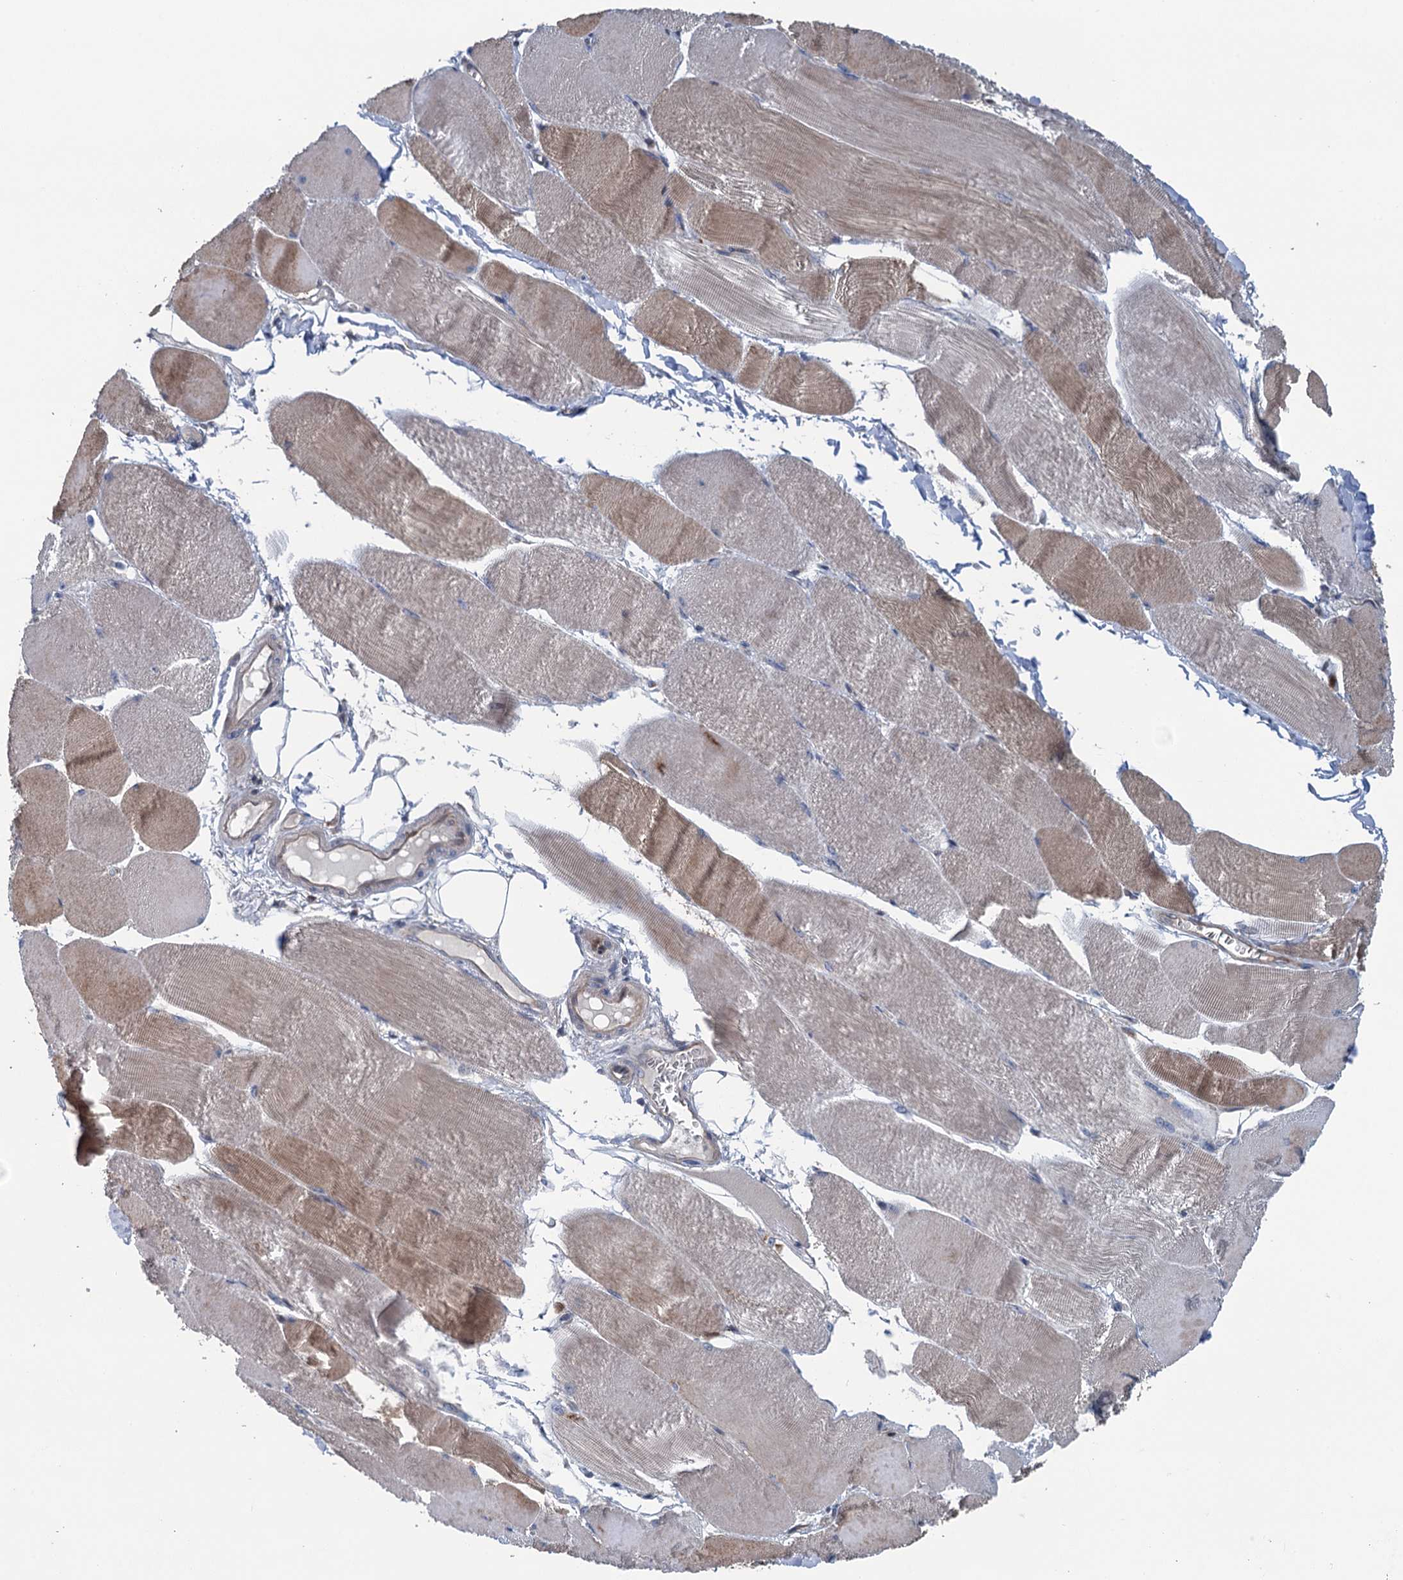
{"staining": {"intensity": "moderate", "quantity": "25%-75%", "location": "cytoplasmic/membranous"}, "tissue": "skeletal muscle", "cell_type": "Myocytes", "image_type": "normal", "snomed": [{"axis": "morphology", "description": "Normal tissue, NOS"}, {"axis": "morphology", "description": "Basal cell carcinoma"}, {"axis": "topography", "description": "Skeletal muscle"}], "caption": "A high-resolution photomicrograph shows immunohistochemistry (IHC) staining of normal skeletal muscle, which displays moderate cytoplasmic/membranous staining in about 25%-75% of myocytes.", "gene": "CNTN5", "patient": {"sex": "female", "age": 64}}